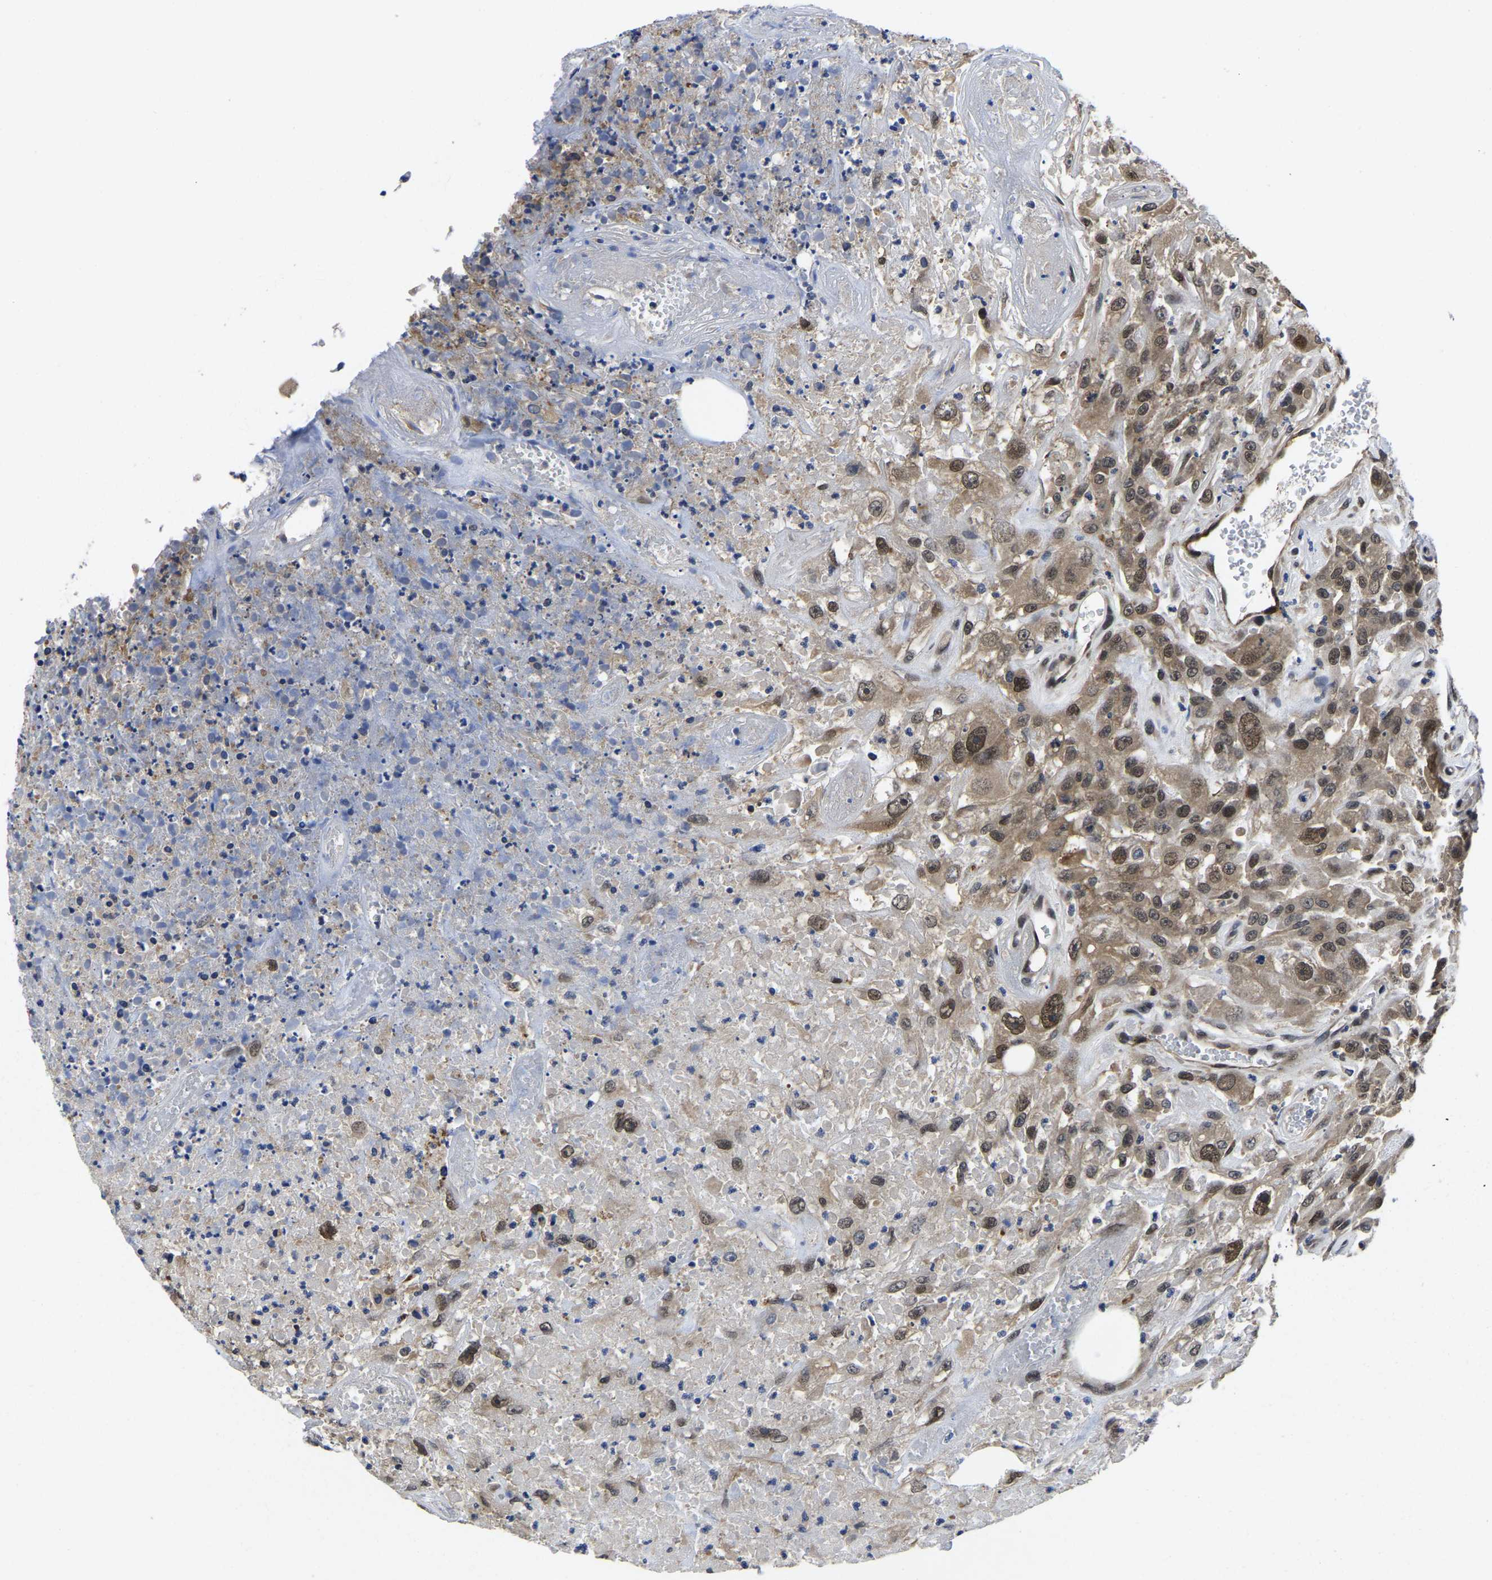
{"staining": {"intensity": "moderate", "quantity": ">75%", "location": "cytoplasmic/membranous,nuclear"}, "tissue": "urothelial cancer", "cell_type": "Tumor cells", "image_type": "cancer", "snomed": [{"axis": "morphology", "description": "Urothelial carcinoma, High grade"}, {"axis": "topography", "description": "Urinary bladder"}], "caption": "Urothelial cancer was stained to show a protein in brown. There is medium levels of moderate cytoplasmic/membranous and nuclear staining in approximately >75% of tumor cells. (Stains: DAB (3,3'-diaminobenzidine) in brown, nuclei in blue, Microscopy: brightfield microscopy at high magnification).", "gene": "MCOLN2", "patient": {"sex": "male", "age": 46}}